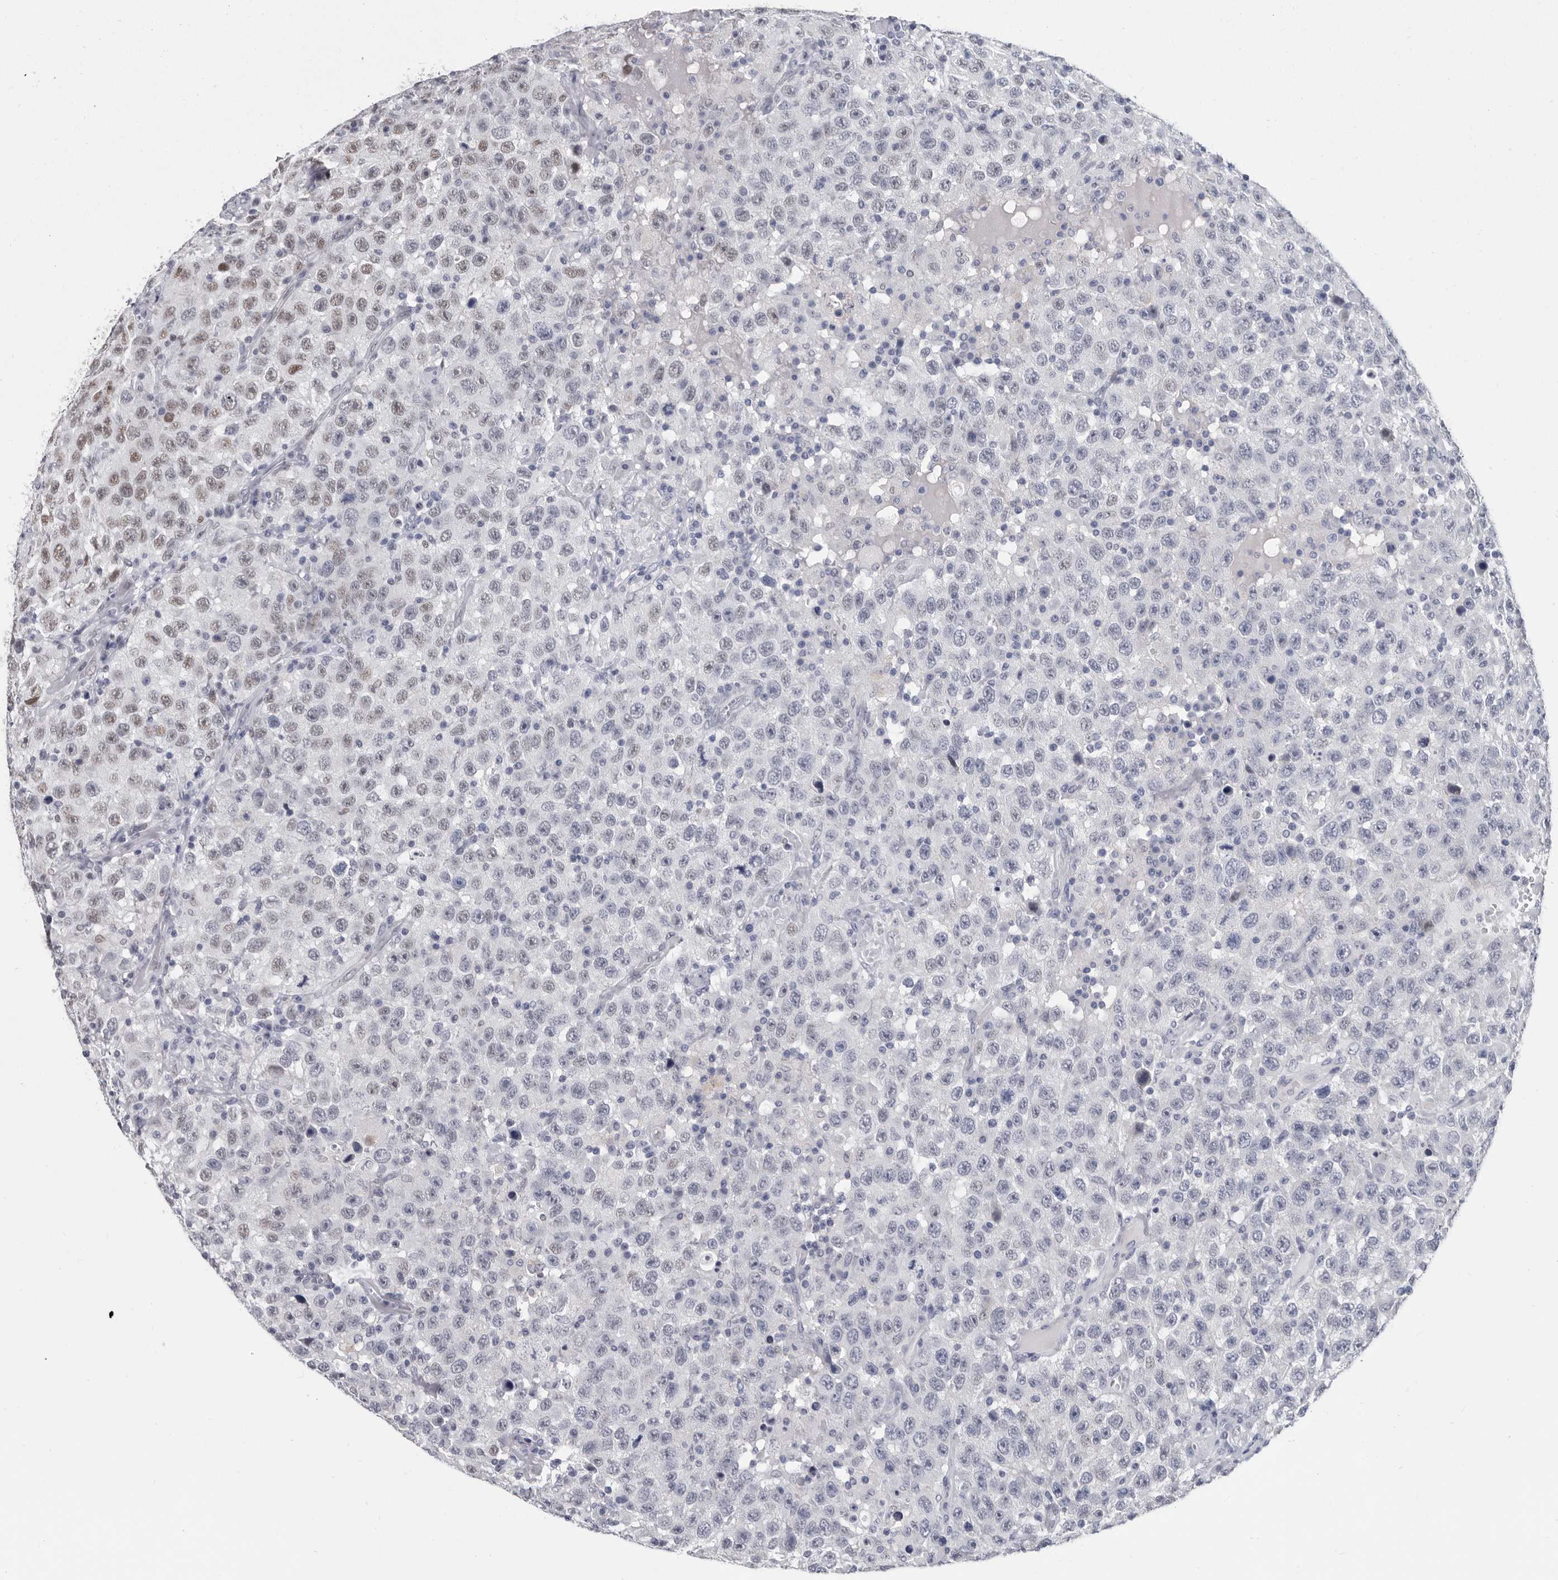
{"staining": {"intensity": "moderate", "quantity": "<25%", "location": "nuclear"}, "tissue": "testis cancer", "cell_type": "Tumor cells", "image_type": "cancer", "snomed": [{"axis": "morphology", "description": "Seminoma, NOS"}, {"axis": "topography", "description": "Testis"}], "caption": "Moderate nuclear protein expression is appreciated in approximately <25% of tumor cells in testis cancer (seminoma).", "gene": "WRAP73", "patient": {"sex": "male", "age": 41}}